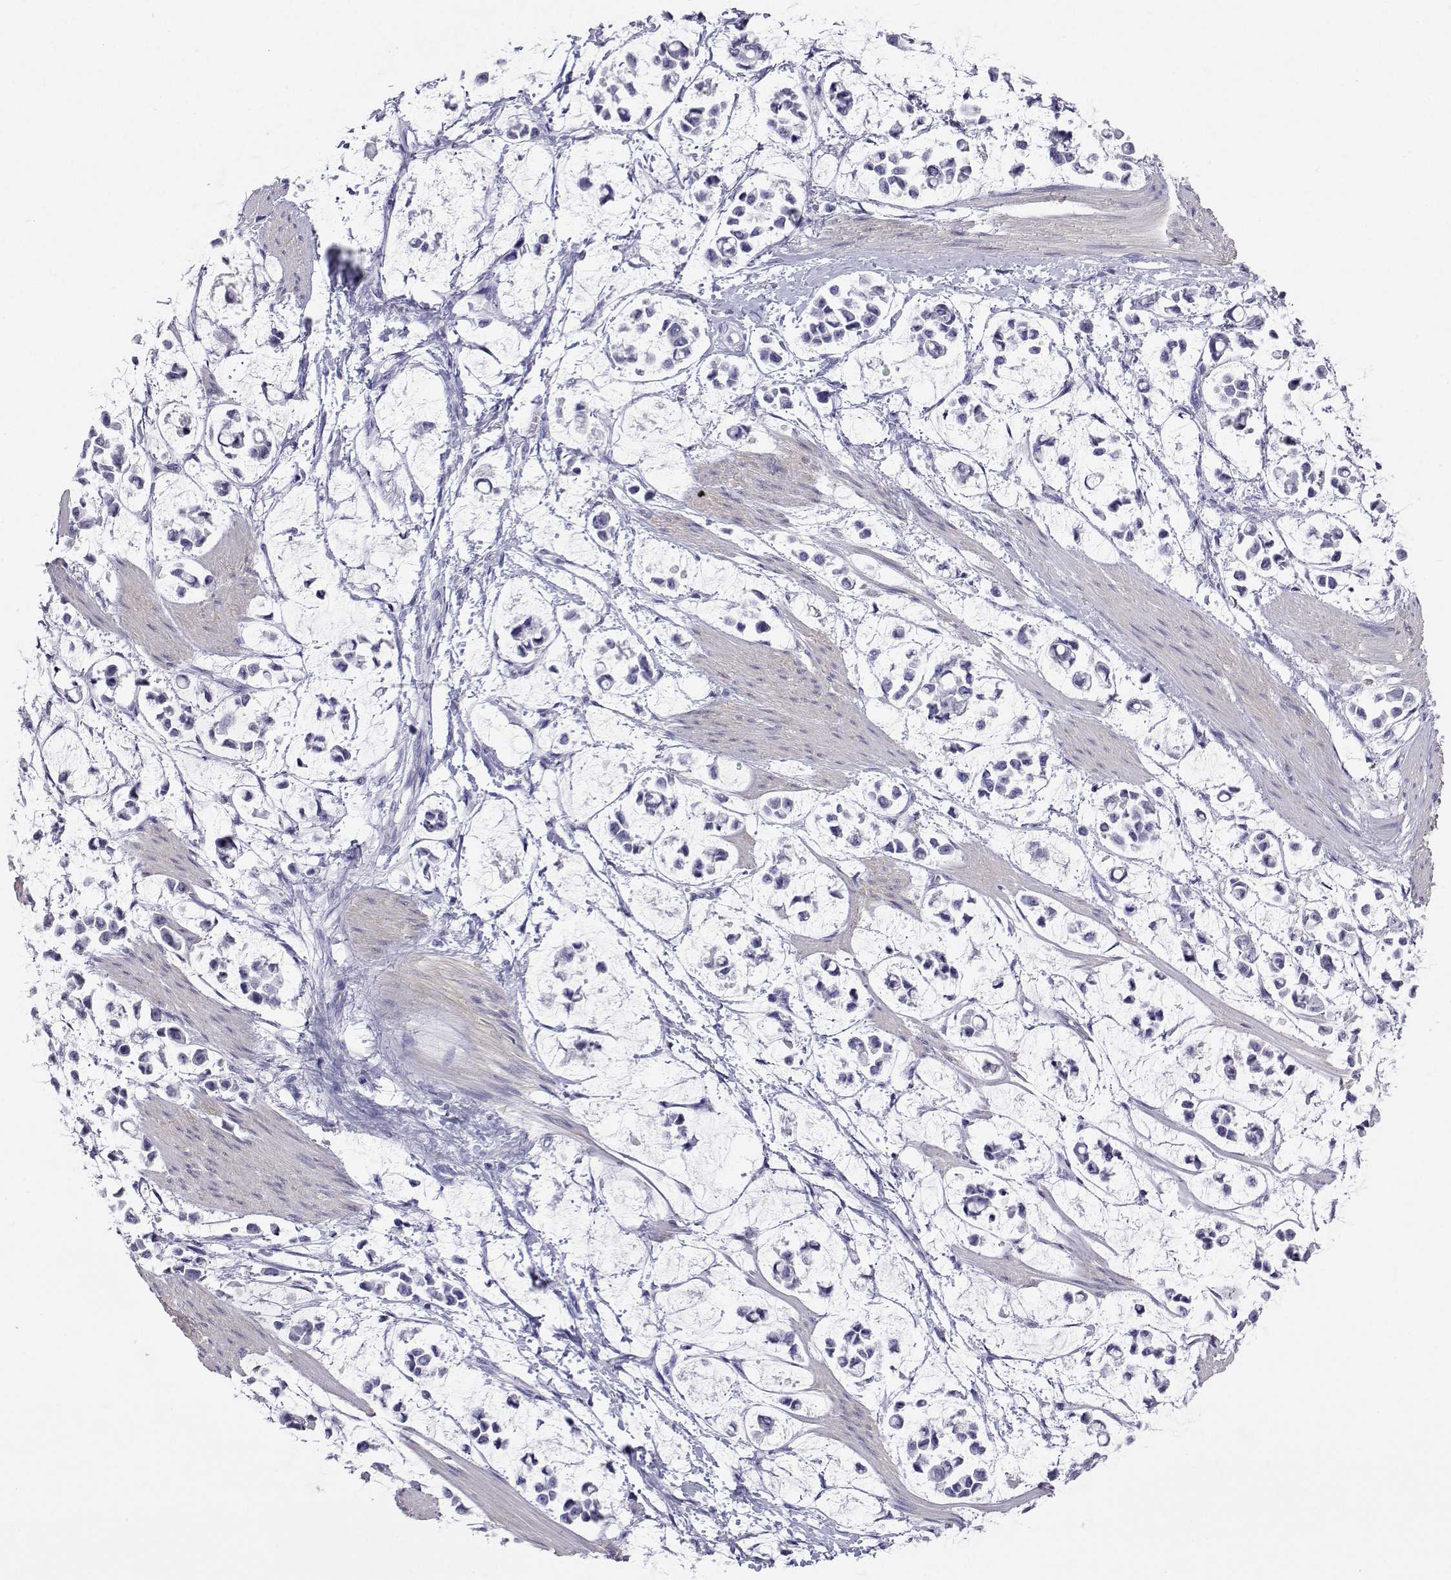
{"staining": {"intensity": "negative", "quantity": "none", "location": "none"}, "tissue": "stomach cancer", "cell_type": "Tumor cells", "image_type": "cancer", "snomed": [{"axis": "morphology", "description": "Adenocarcinoma, NOS"}, {"axis": "topography", "description": "Stomach"}], "caption": "A high-resolution photomicrograph shows immunohistochemistry (IHC) staining of adenocarcinoma (stomach), which reveals no significant staining in tumor cells. (DAB (3,3'-diaminobenzidine) immunohistochemistry (IHC) visualized using brightfield microscopy, high magnification).", "gene": "PLIN4", "patient": {"sex": "male", "age": 82}}